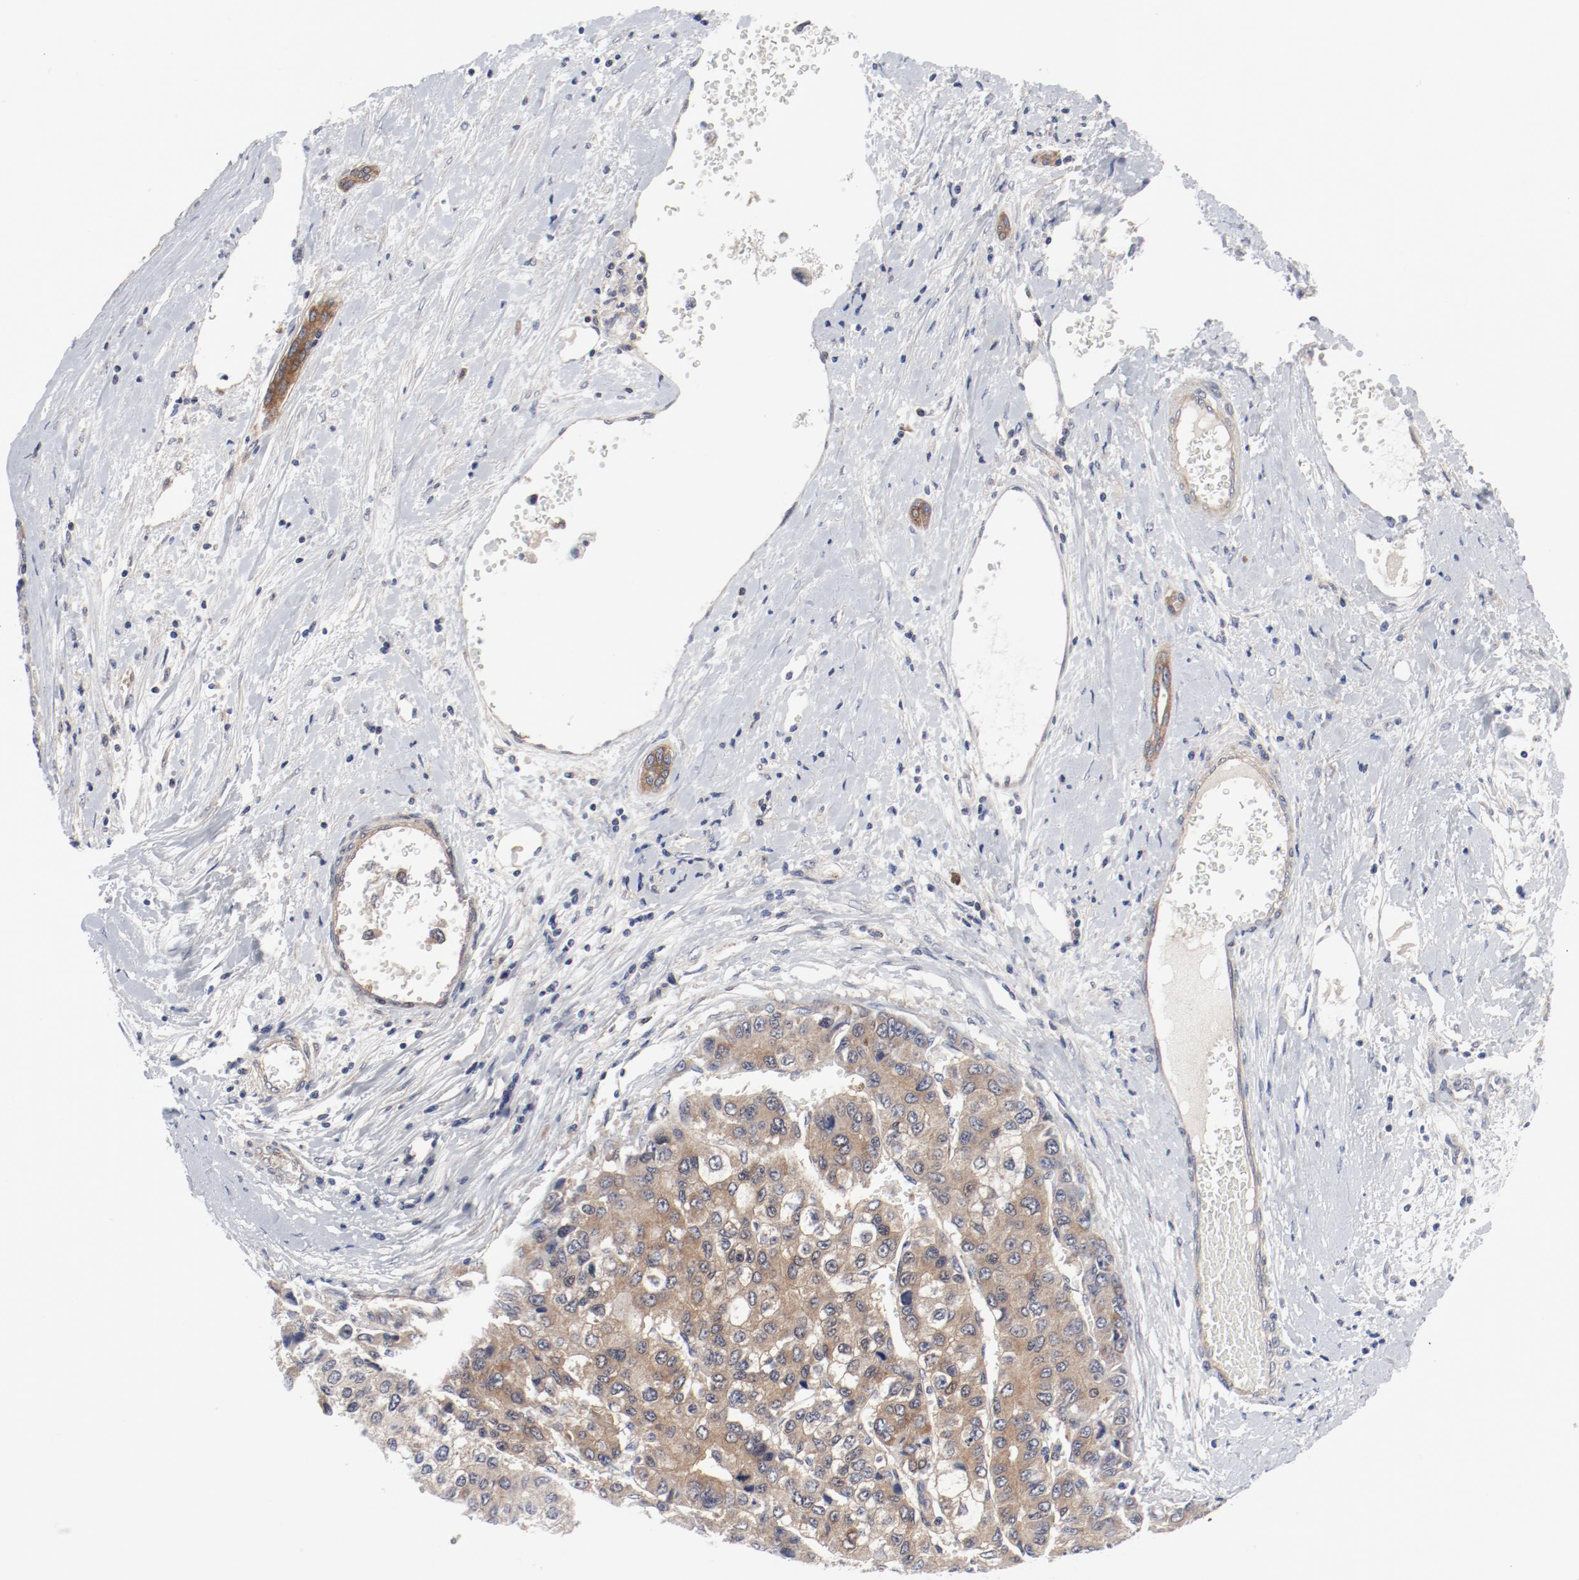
{"staining": {"intensity": "moderate", "quantity": ">75%", "location": "cytoplasmic/membranous"}, "tissue": "liver cancer", "cell_type": "Tumor cells", "image_type": "cancer", "snomed": [{"axis": "morphology", "description": "Carcinoma, Hepatocellular, NOS"}, {"axis": "topography", "description": "Liver"}], "caption": "Immunohistochemical staining of human liver hepatocellular carcinoma demonstrates medium levels of moderate cytoplasmic/membranous protein expression in approximately >75% of tumor cells.", "gene": "BAD", "patient": {"sex": "female", "age": 66}}